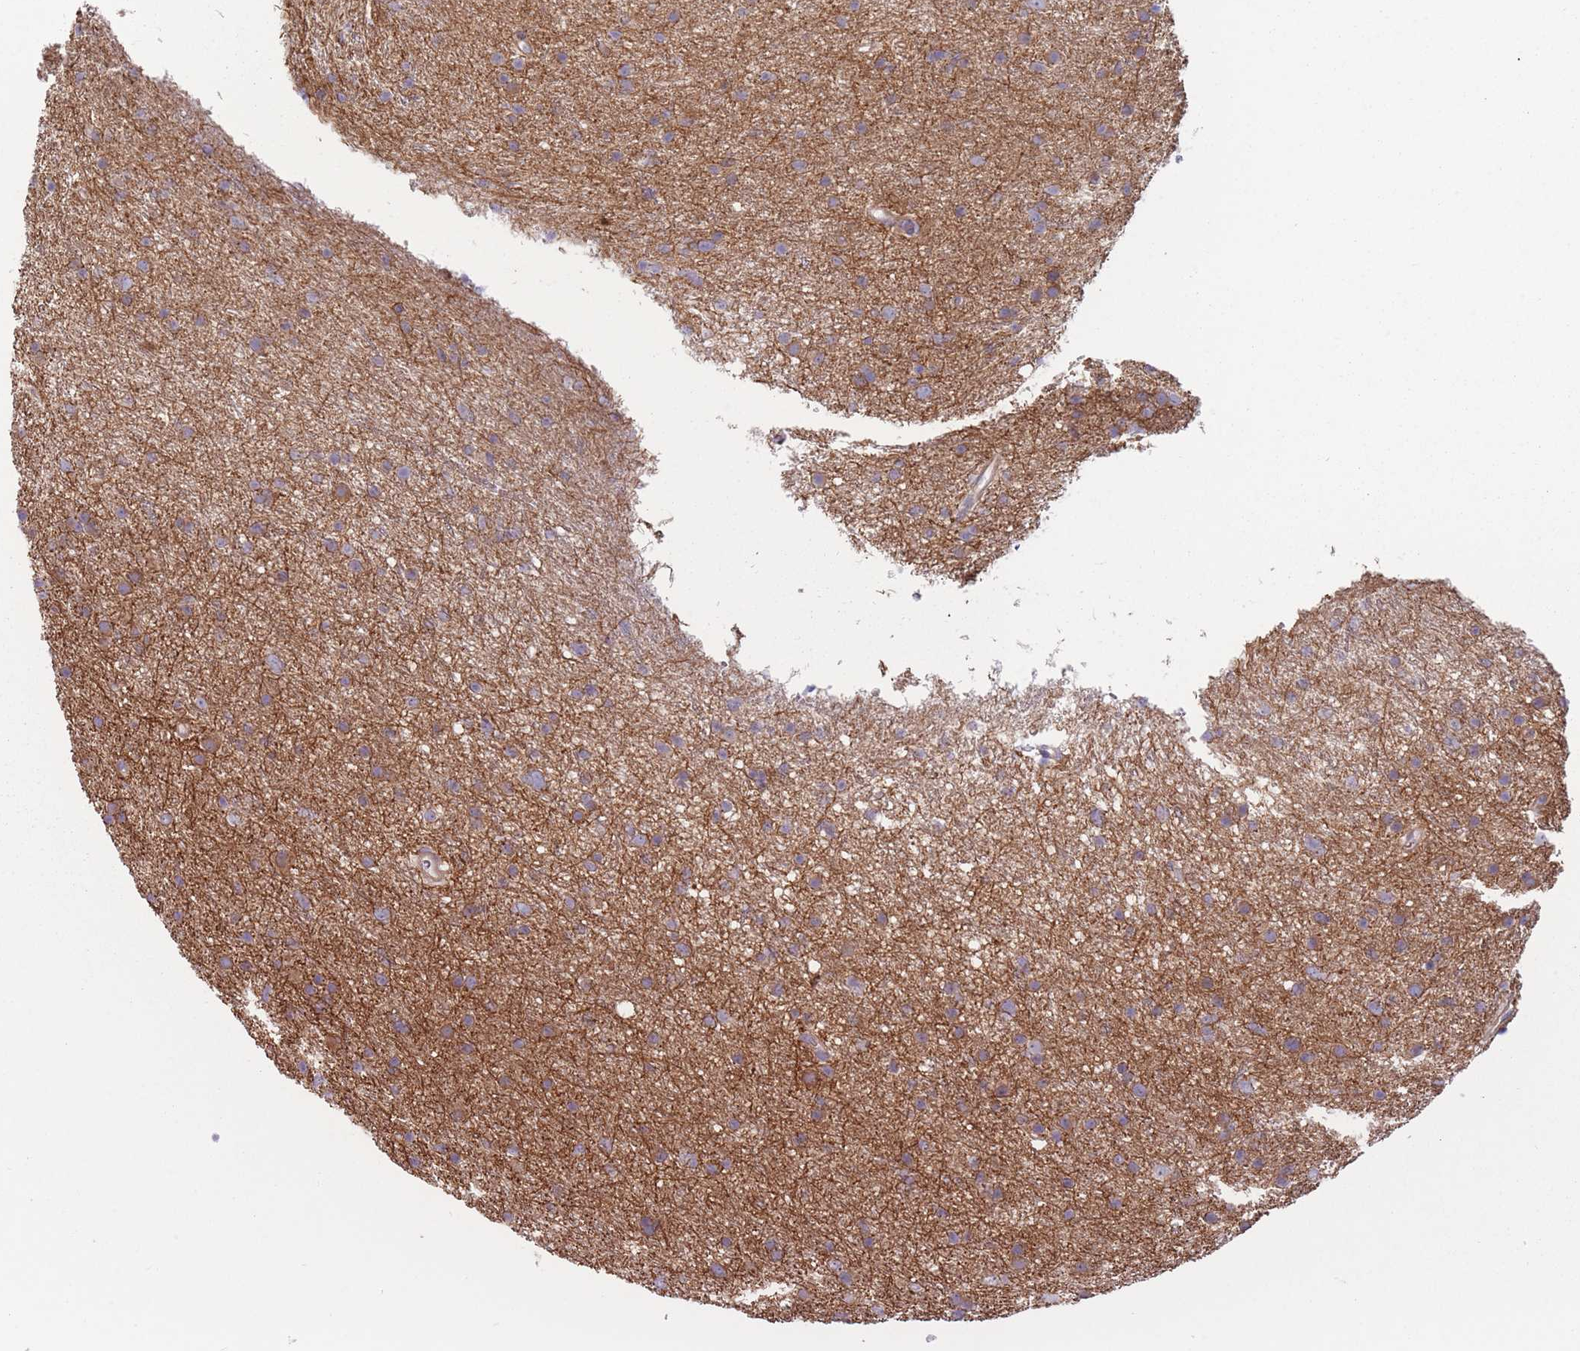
{"staining": {"intensity": "weak", "quantity": "25%-75%", "location": "cytoplasmic/membranous"}, "tissue": "glioma", "cell_type": "Tumor cells", "image_type": "cancer", "snomed": [{"axis": "morphology", "description": "Glioma, malignant, Low grade"}, {"axis": "topography", "description": "Cerebral cortex"}], "caption": "Glioma tissue shows weak cytoplasmic/membranous positivity in about 25%-75% of tumor cells, visualized by immunohistochemistry. (IHC, brightfield microscopy, high magnification).", "gene": "HSBP1L1", "patient": {"sex": "female", "age": 39}}